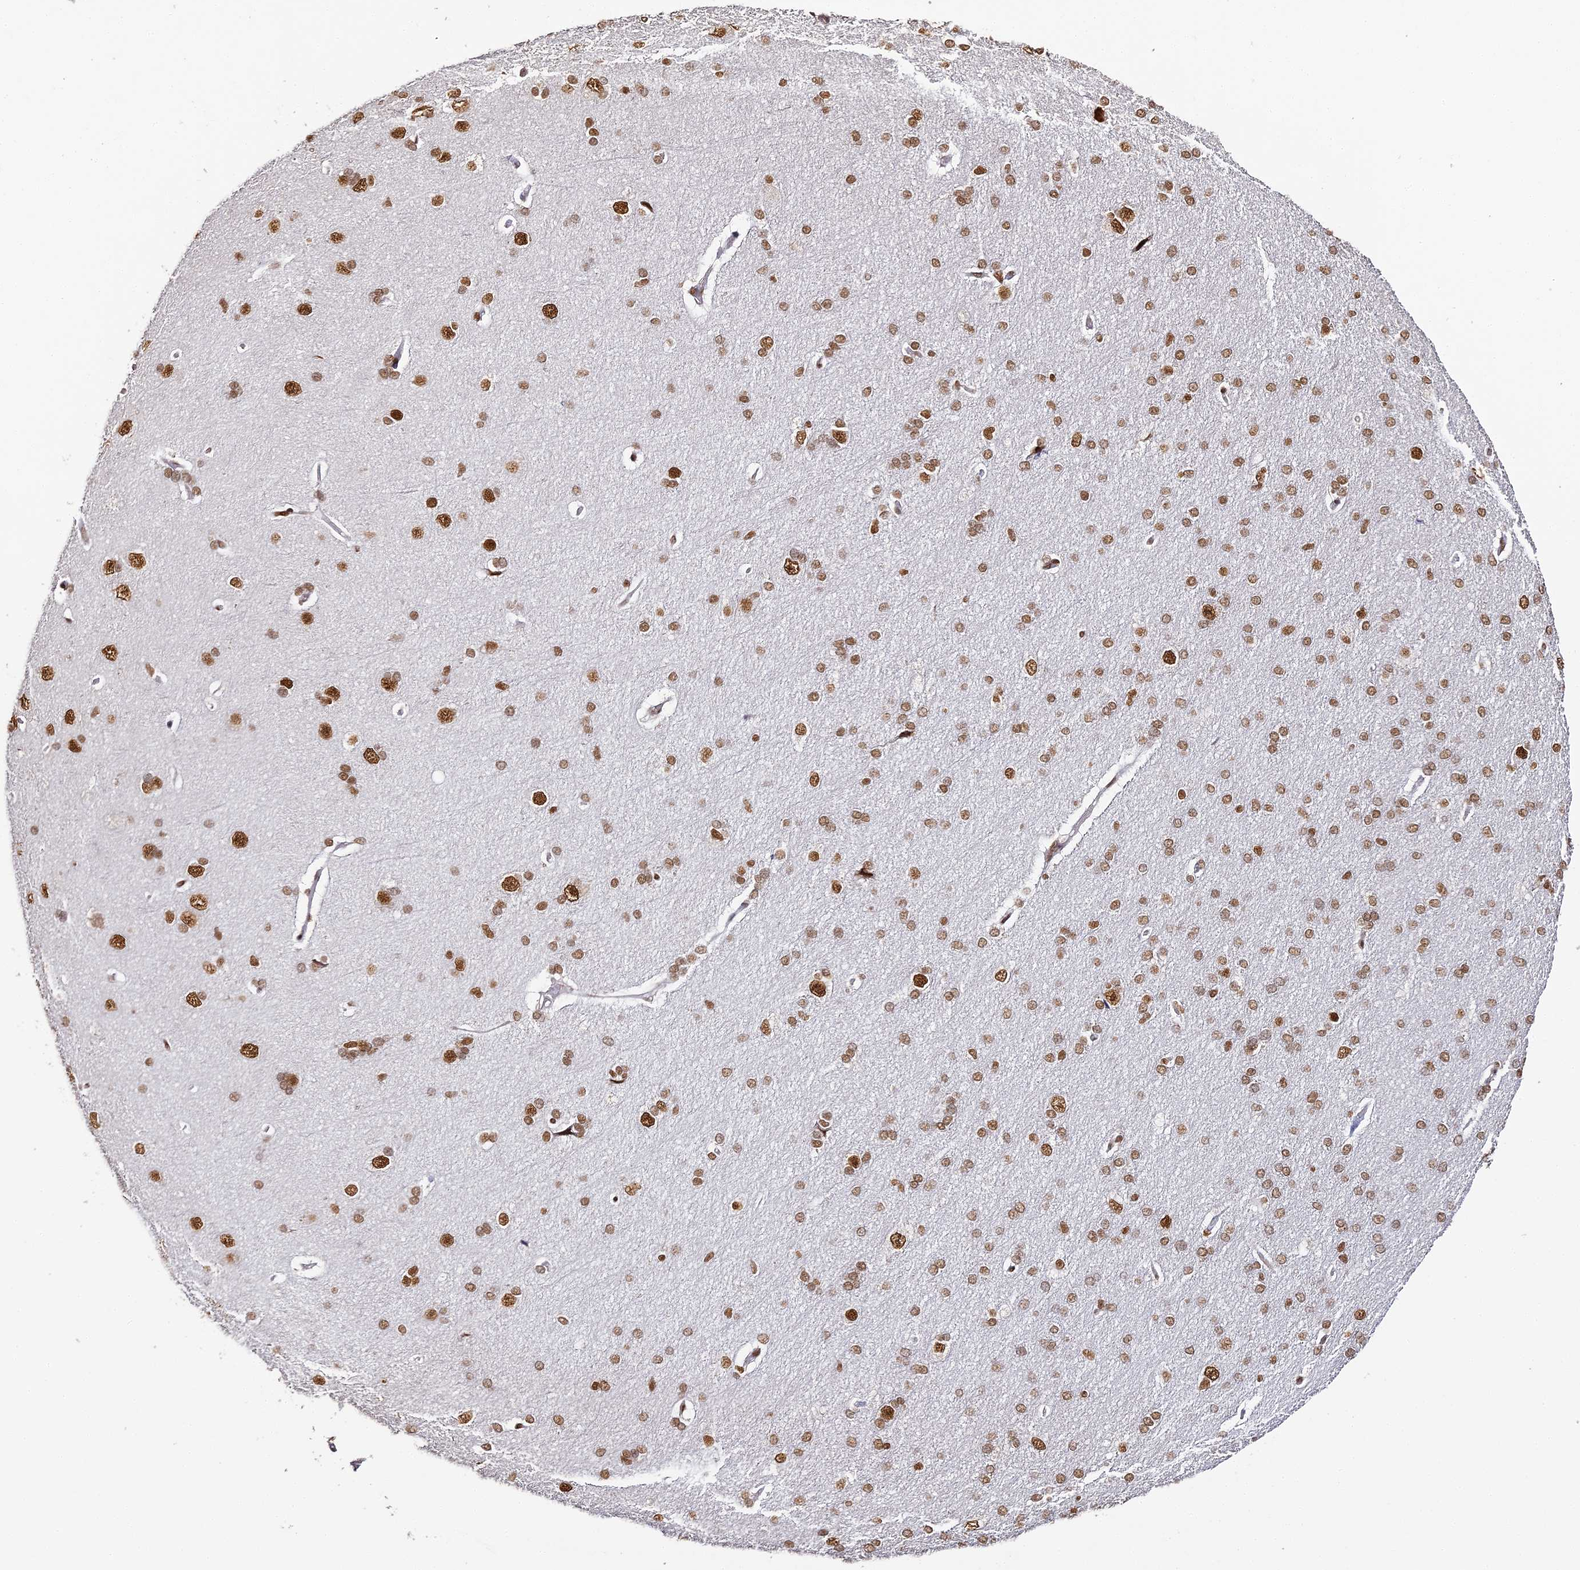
{"staining": {"intensity": "moderate", "quantity": ">75%", "location": "nuclear"}, "tissue": "cerebral cortex", "cell_type": "Endothelial cells", "image_type": "normal", "snomed": [{"axis": "morphology", "description": "Normal tissue, NOS"}, {"axis": "topography", "description": "Cerebral cortex"}], "caption": "Protein expression analysis of normal human cerebral cortex reveals moderate nuclear staining in approximately >75% of endothelial cells.", "gene": "HNRNPA1", "patient": {"sex": "male", "age": 62}}